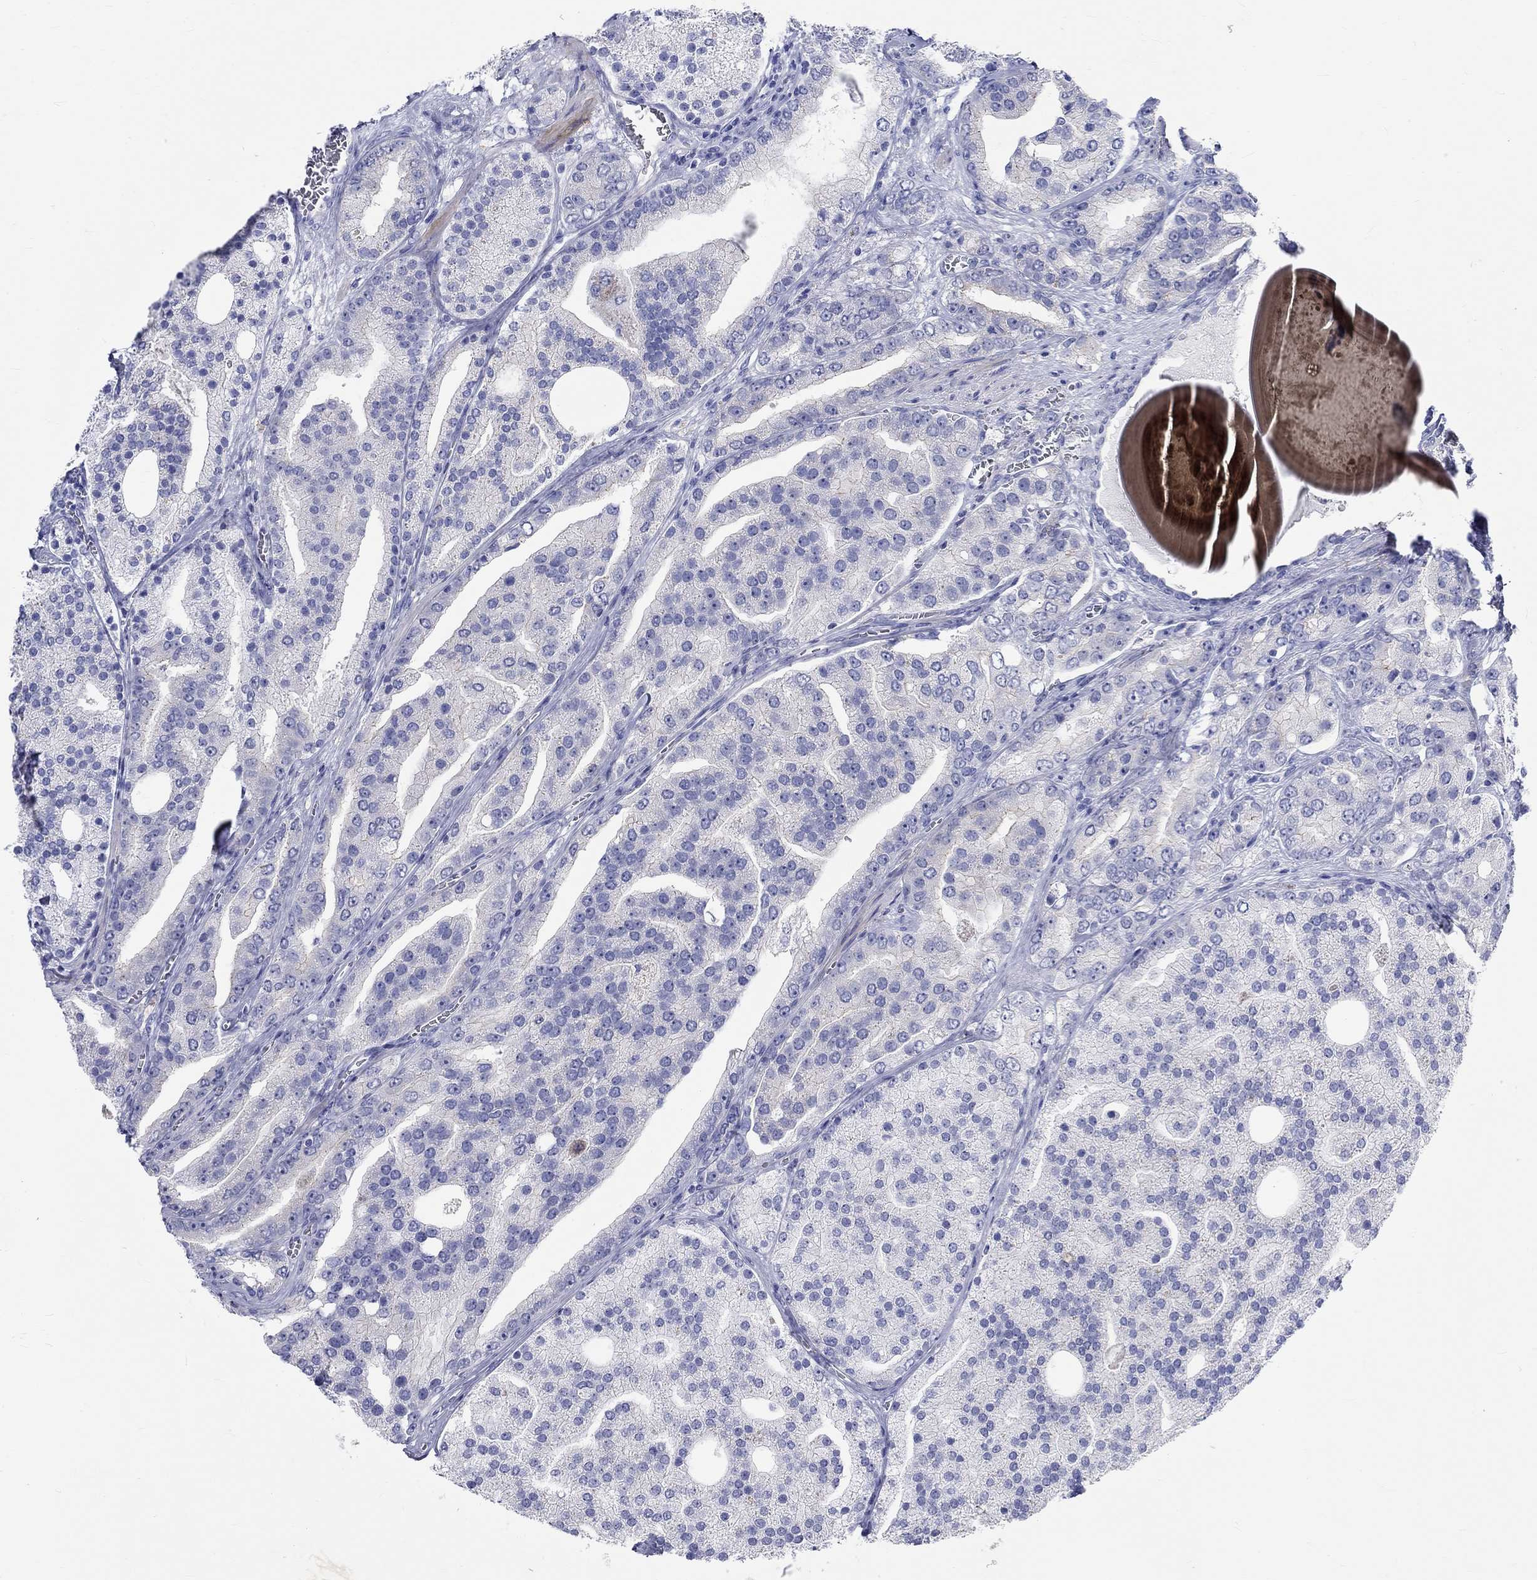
{"staining": {"intensity": "negative", "quantity": "none", "location": "none"}, "tissue": "prostate cancer", "cell_type": "Tumor cells", "image_type": "cancer", "snomed": [{"axis": "morphology", "description": "Adenocarcinoma, NOS"}, {"axis": "topography", "description": "Prostate"}], "caption": "Immunohistochemical staining of human prostate cancer demonstrates no significant staining in tumor cells.", "gene": "SPATA9", "patient": {"sex": "male", "age": 69}}